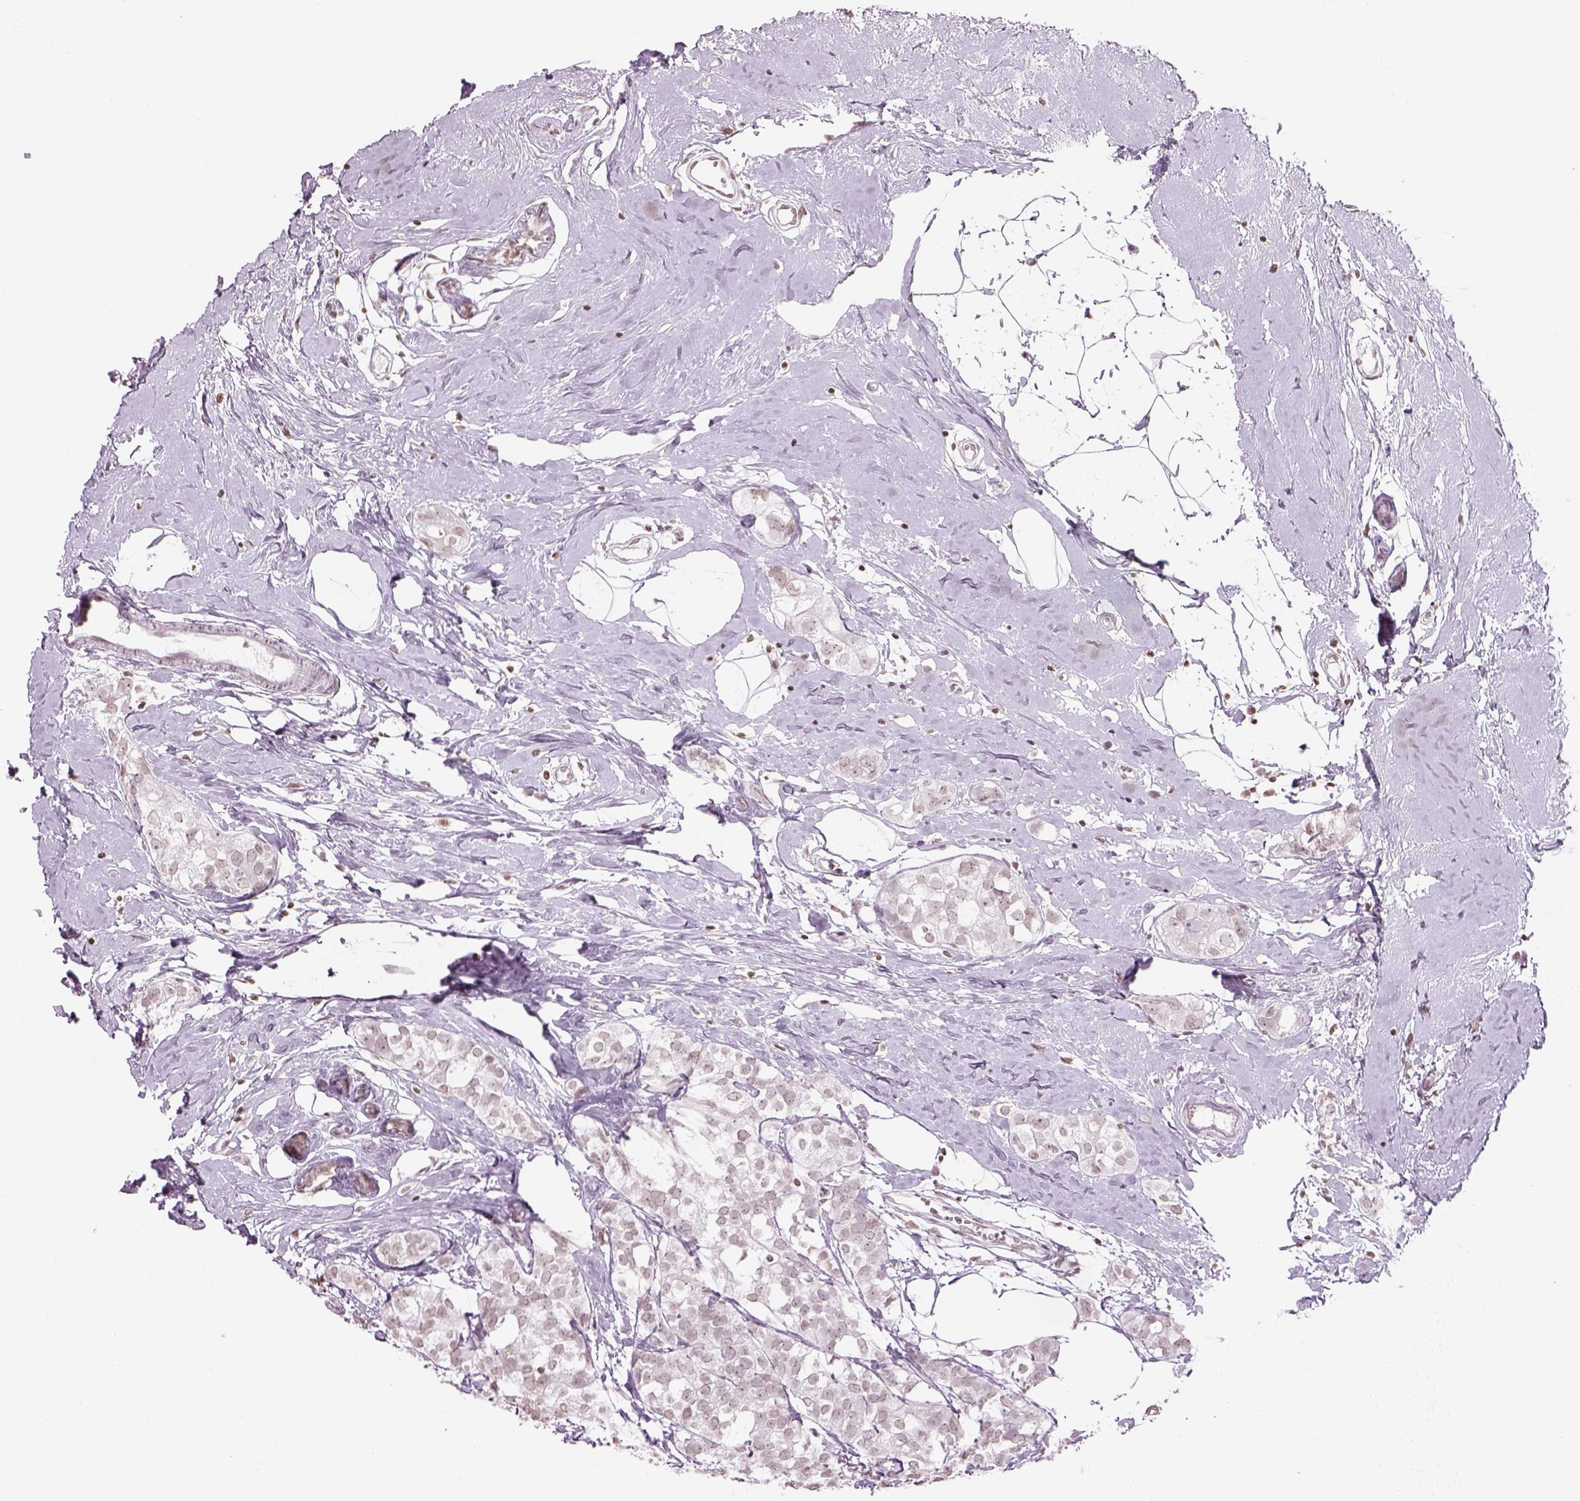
{"staining": {"intensity": "negative", "quantity": "none", "location": "none"}, "tissue": "breast cancer", "cell_type": "Tumor cells", "image_type": "cancer", "snomed": [{"axis": "morphology", "description": "Duct carcinoma"}, {"axis": "topography", "description": "Breast"}], "caption": "Human breast cancer (infiltrating ductal carcinoma) stained for a protein using immunohistochemistry (IHC) displays no staining in tumor cells.", "gene": "BARHL1", "patient": {"sex": "female", "age": 40}}